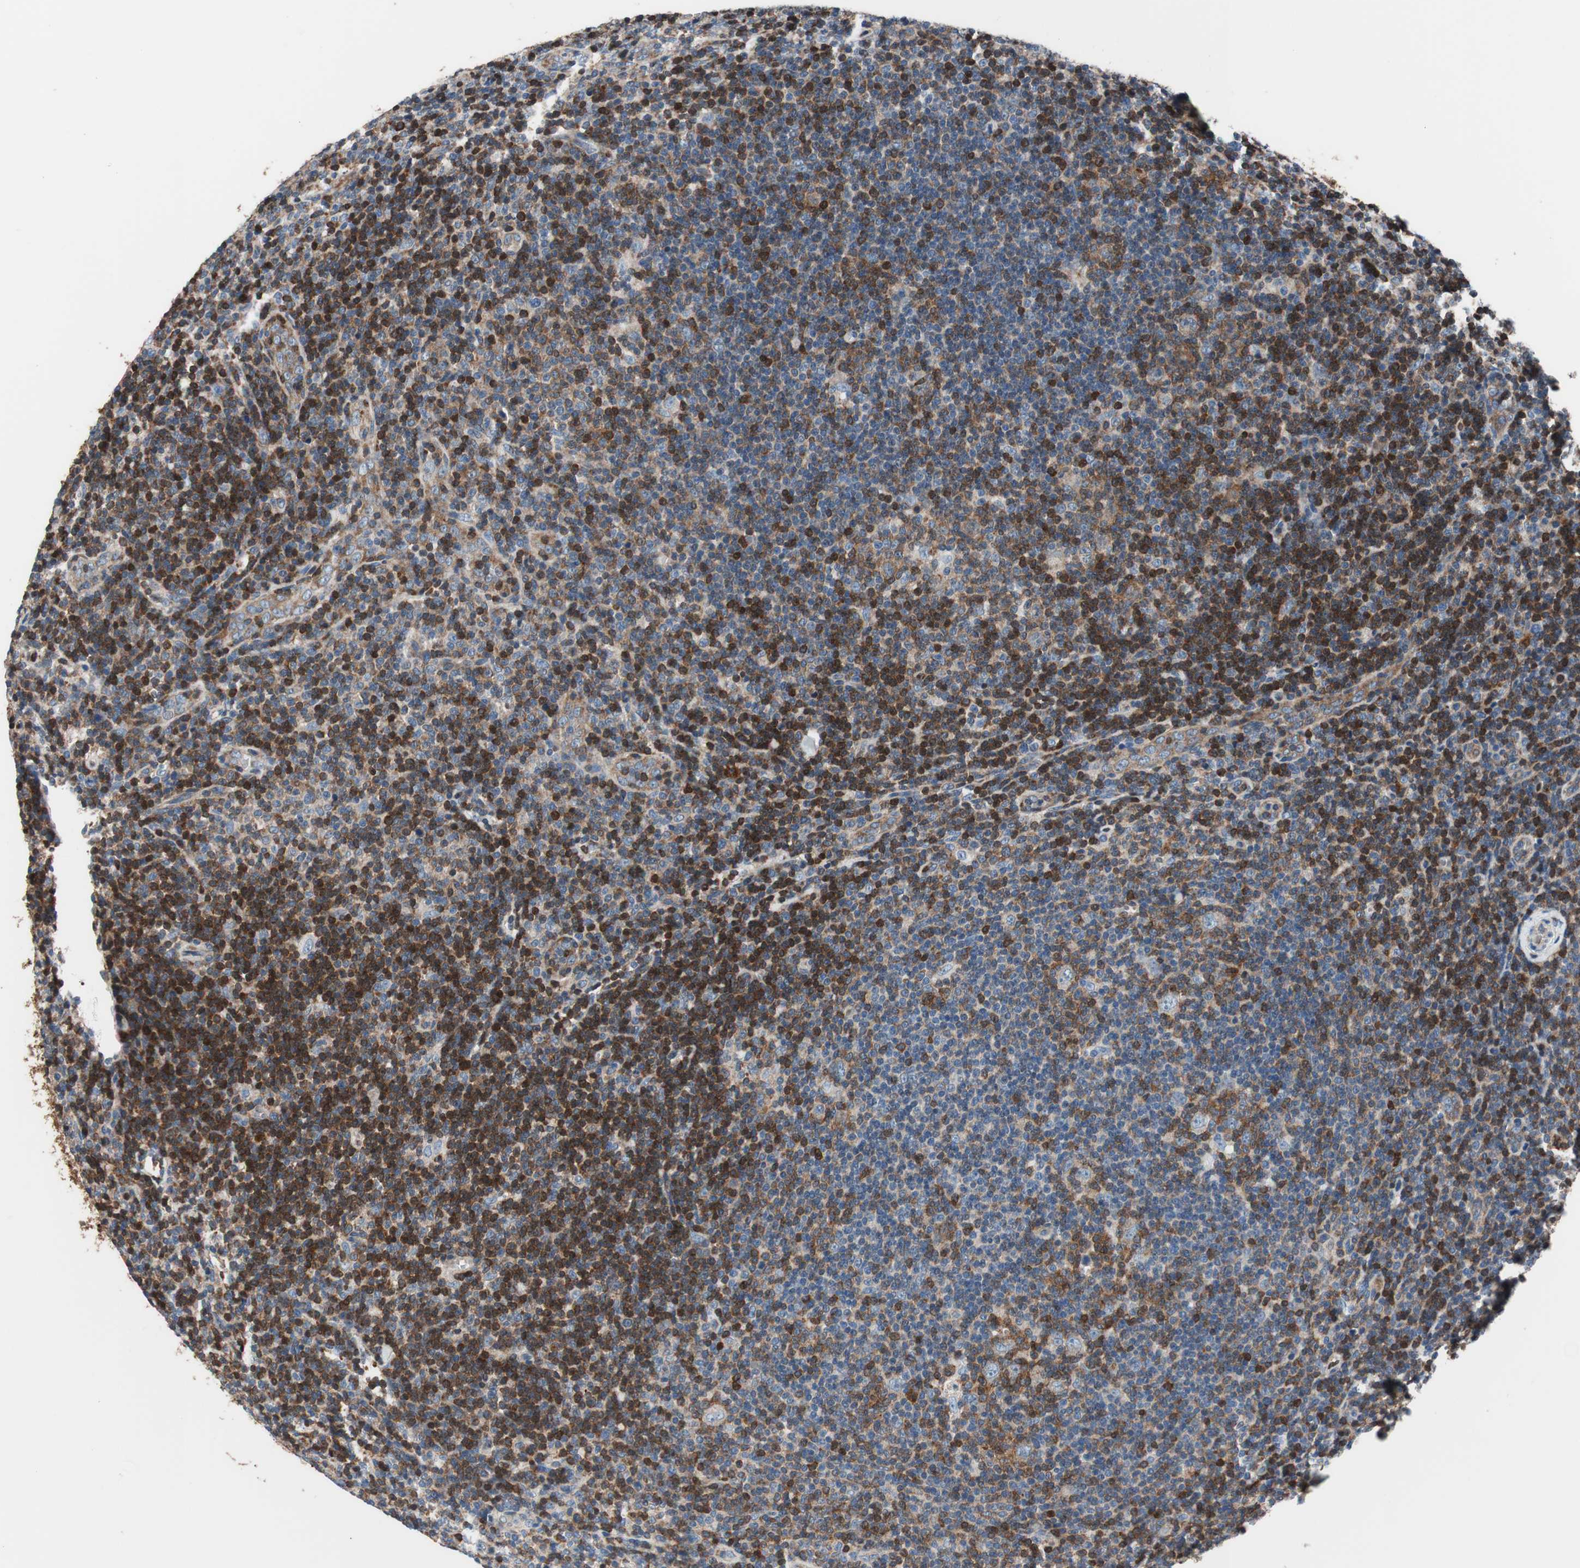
{"staining": {"intensity": "negative", "quantity": "none", "location": "none"}, "tissue": "lymphoma", "cell_type": "Tumor cells", "image_type": "cancer", "snomed": [{"axis": "morphology", "description": "Hodgkin's disease, NOS"}, {"axis": "topography", "description": "Lymph node"}], "caption": "Tumor cells are negative for protein expression in human Hodgkin's disease. (Immunohistochemistry, brightfield microscopy, high magnification).", "gene": "PRDX2", "patient": {"sex": "female", "age": 57}}